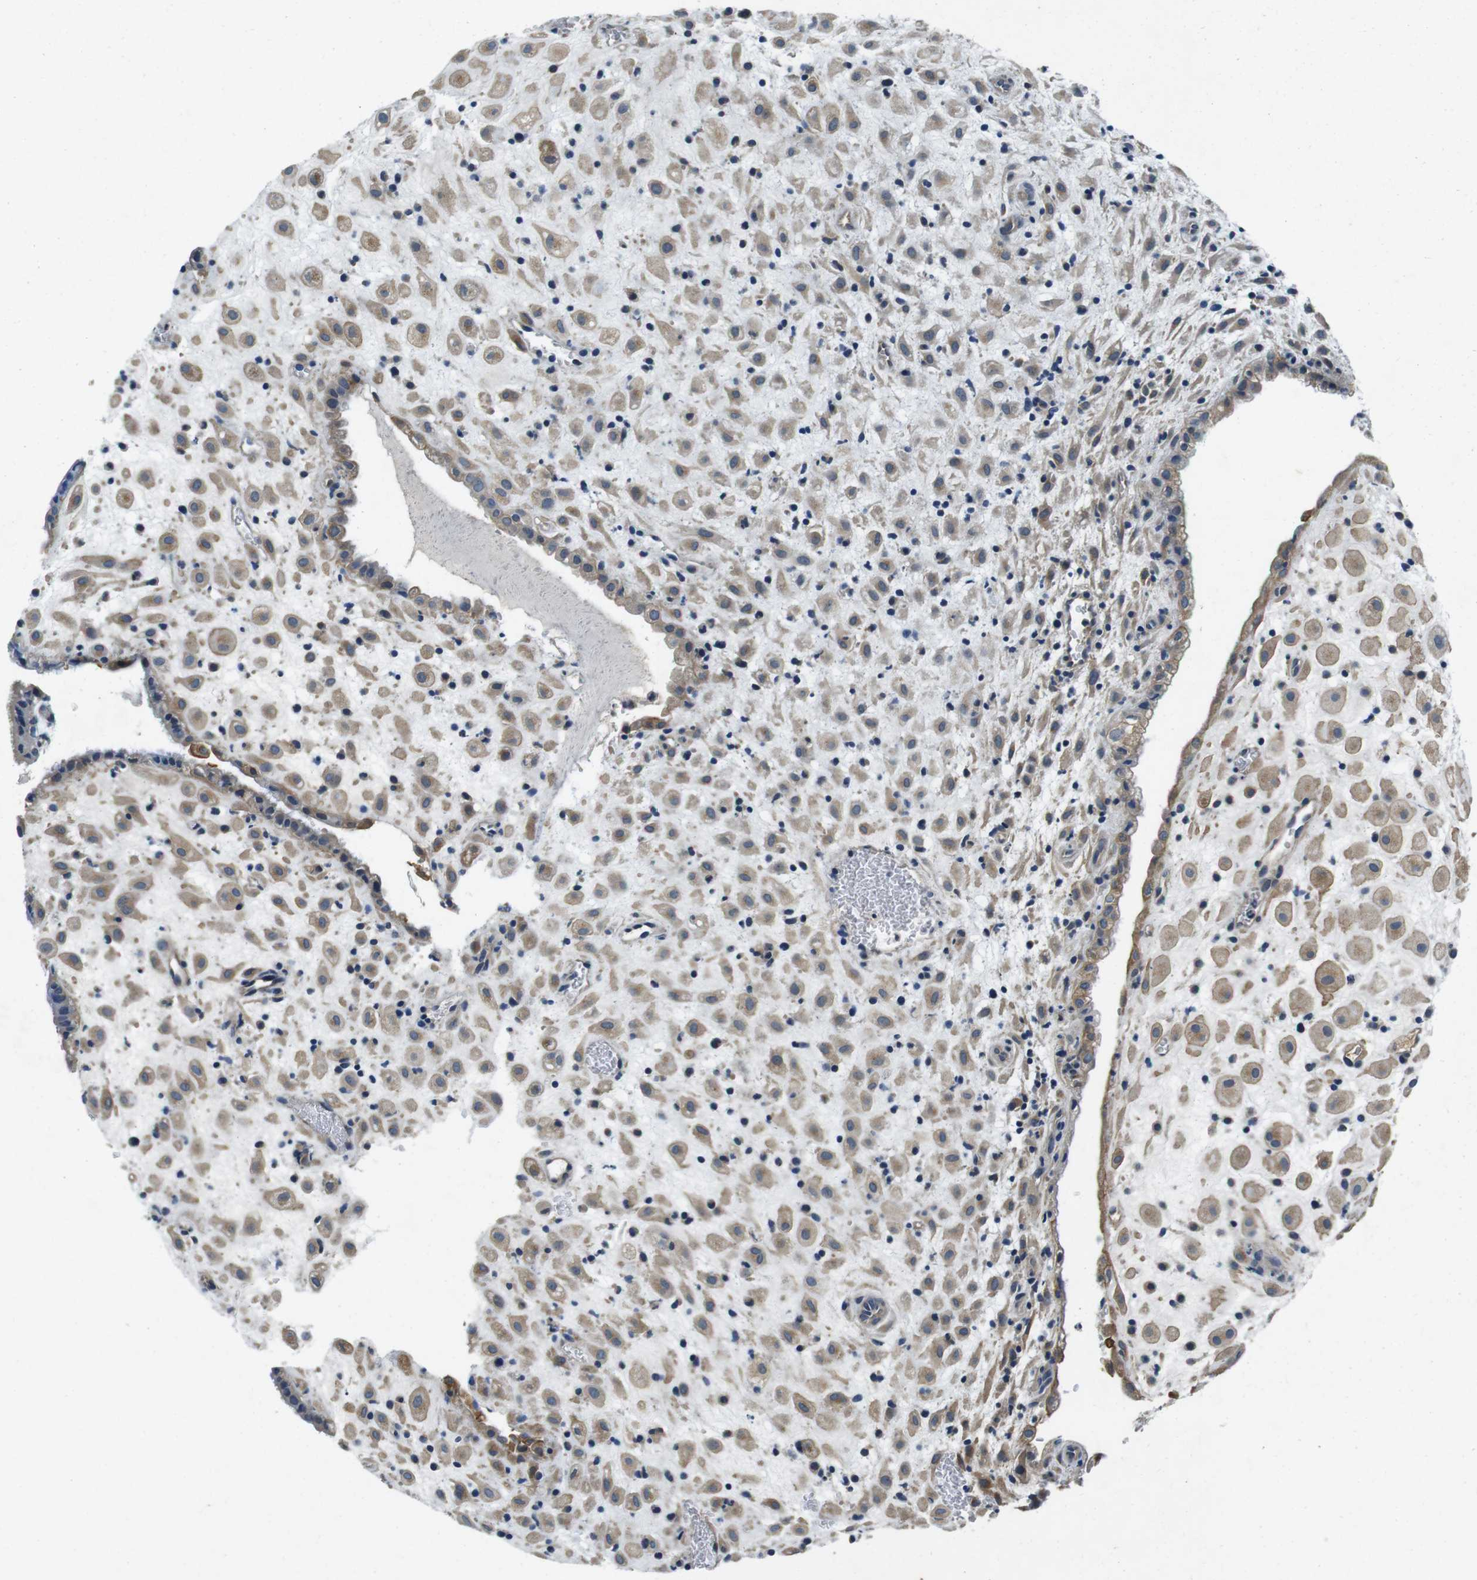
{"staining": {"intensity": "weak", "quantity": ">75%", "location": "cytoplasmic/membranous"}, "tissue": "placenta", "cell_type": "Decidual cells", "image_type": "normal", "snomed": [{"axis": "morphology", "description": "Normal tissue, NOS"}, {"axis": "topography", "description": "Placenta"}], "caption": "Immunohistochemistry staining of normal placenta, which demonstrates low levels of weak cytoplasmic/membranous expression in approximately >75% of decidual cells indicating weak cytoplasmic/membranous protein staining. The staining was performed using DAB (3,3'-diaminobenzidine) (brown) for protein detection and nuclei were counterstained in hematoxylin (blue).", "gene": "DTNA", "patient": {"sex": "female", "age": 35}}